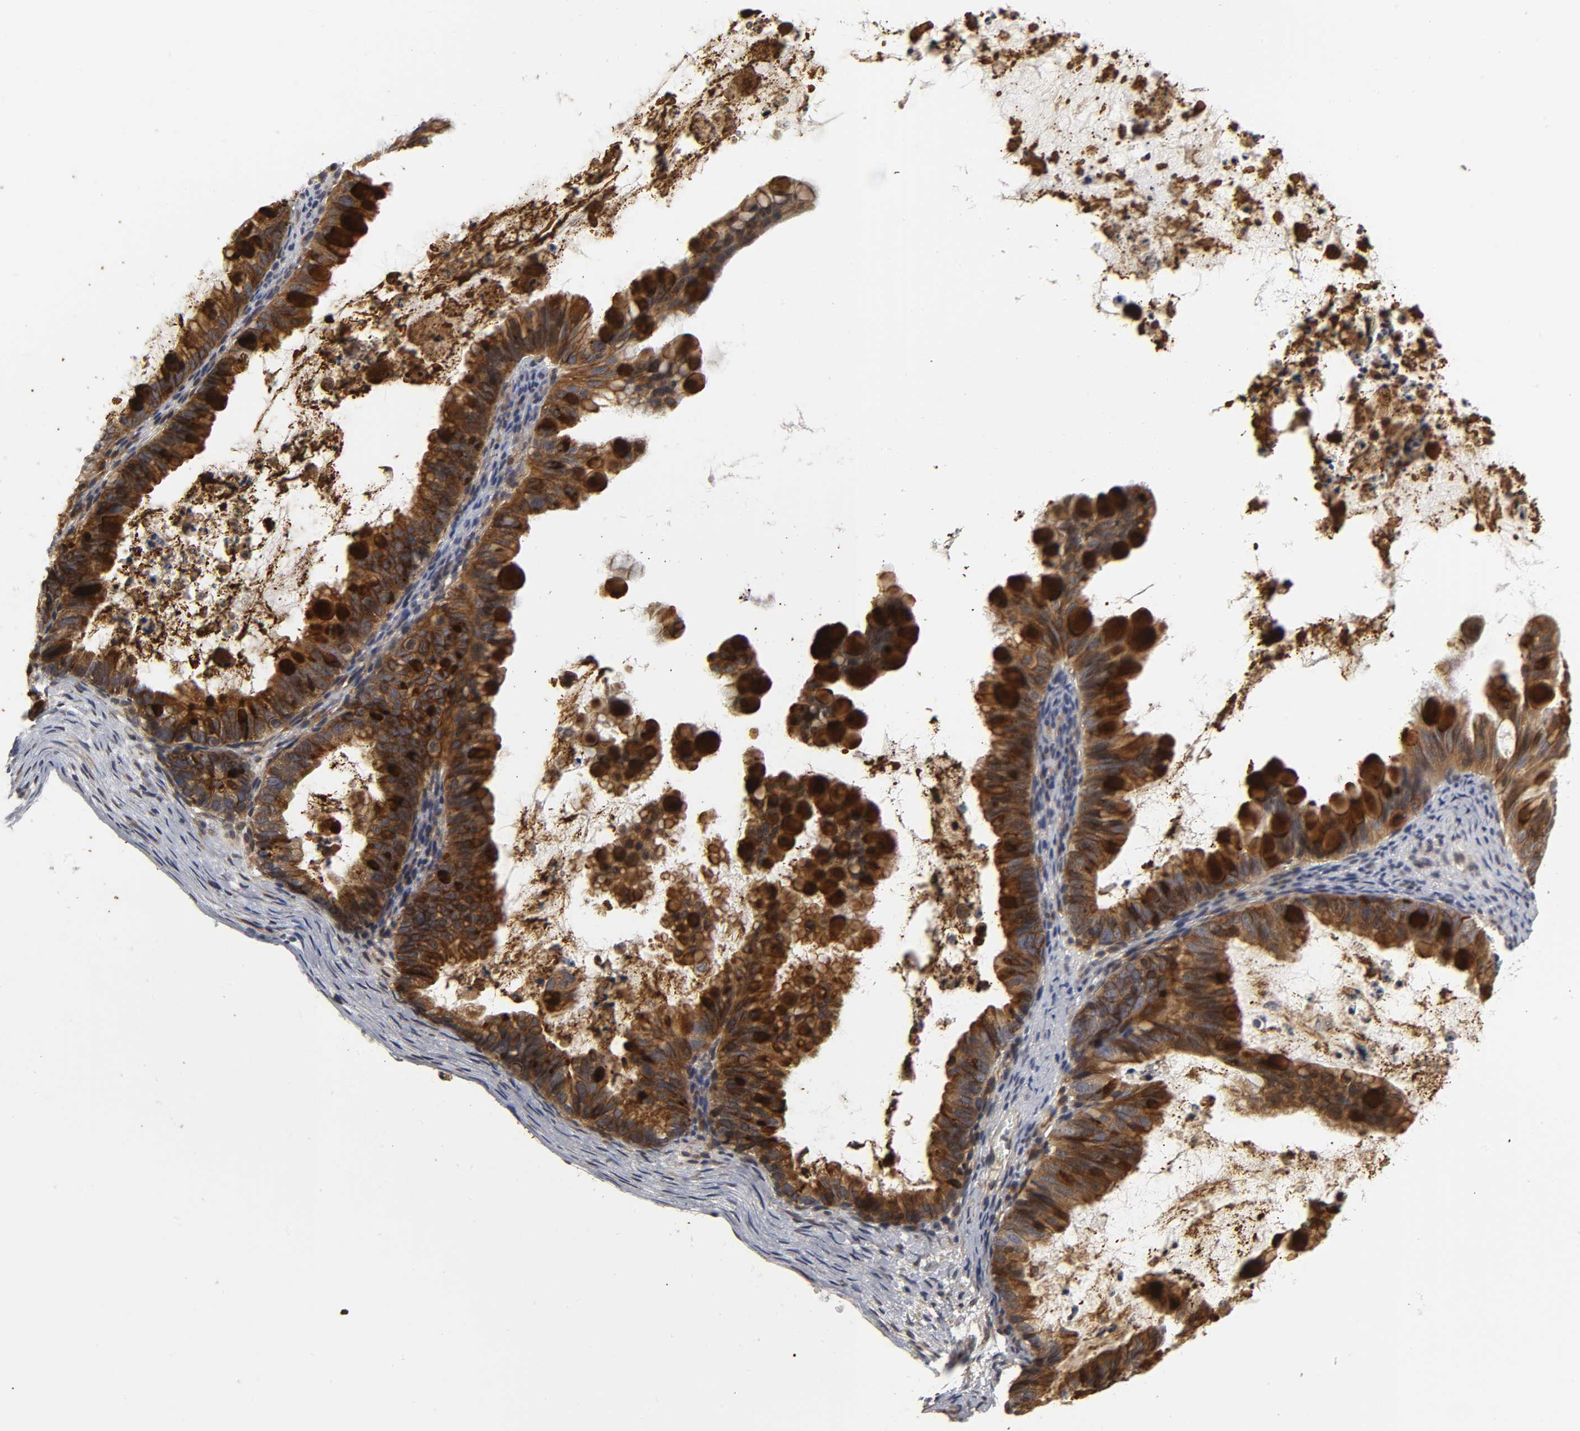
{"staining": {"intensity": "strong", "quantity": ">75%", "location": "cytoplasmic/membranous"}, "tissue": "ovarian cancer", "cell_type": "Tumor cells", "image_type": "cancer", "snomed": [{"axis": "morphology", "description": "Cystadenocarcinoma, mucinous, NOS"}, {"axis": "topography", "description": "Ovary"}], "caption": "There is high levels of strong cytoplasmic/membranous staining in tumor cells of ovarian cancer, as demonstrated by immunohistochemical staining (brown color).", "gene": "ASB6", "patient": {"sex": "female", "age": 36}}